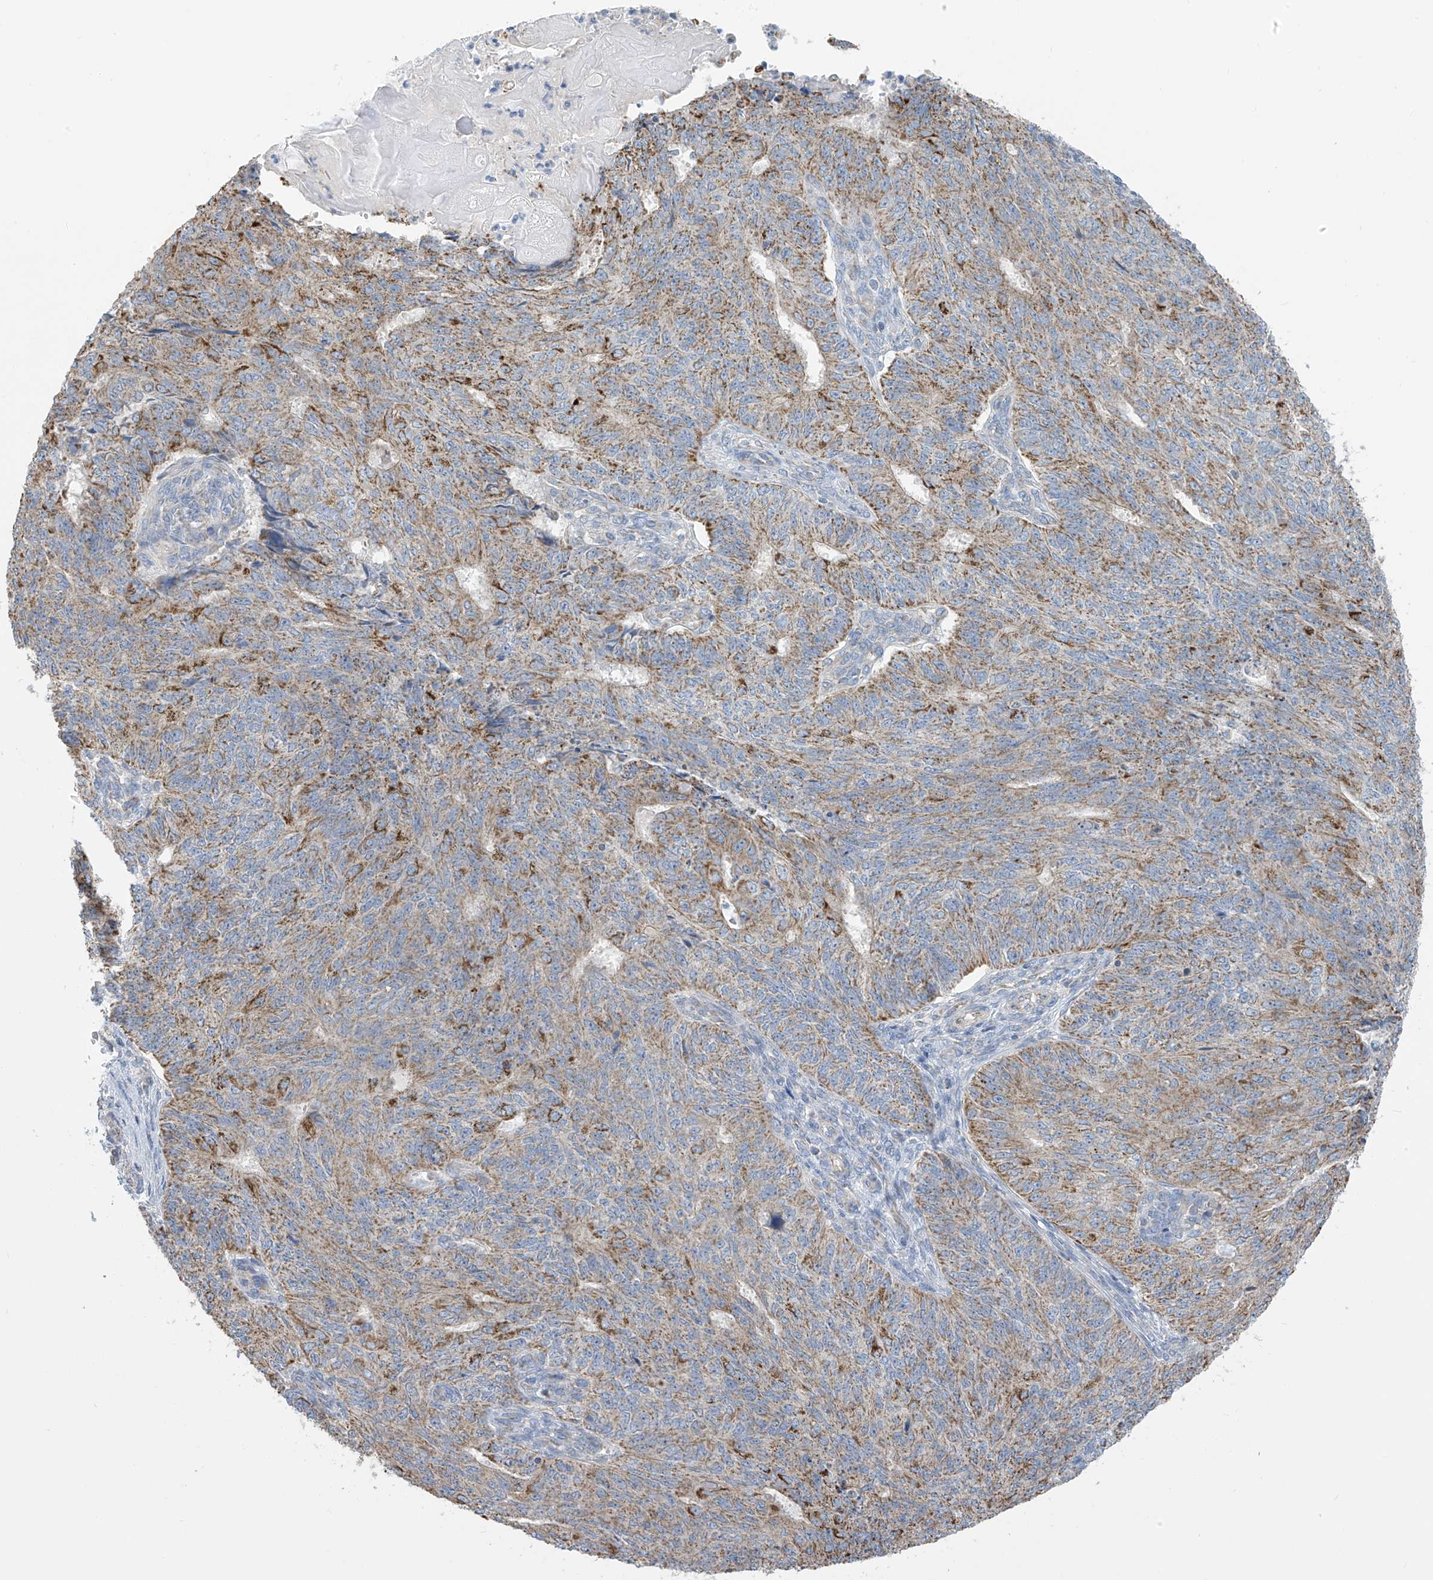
{"staining": {"intensity": "moderate", "quantity": ">75%", "location": "cytoplasmic/membranous"}, "tissue": "endometrial cancer", "cell_type": "Tumor cells", "image_type": "cancer", "snomed": [{"axis": "morphology", "description": "Adenocarcinoma, NOS"}, {"axis": "topography", "description": "Endometrium"}], "caption": "Immunohistochemistry (IHC) (DAB) staining of human endometrial cancer (adenocarcinoma) reveals moderate cytoplasmic/membranous protein positivity in about >75% of tumor cells. (Stains: DAB in brown, nuclei in blue, Microscopy: brightfield microscopy at high magnification).", "gene": "PNPT1", "patient": {"sex": "female", "age": 32}}